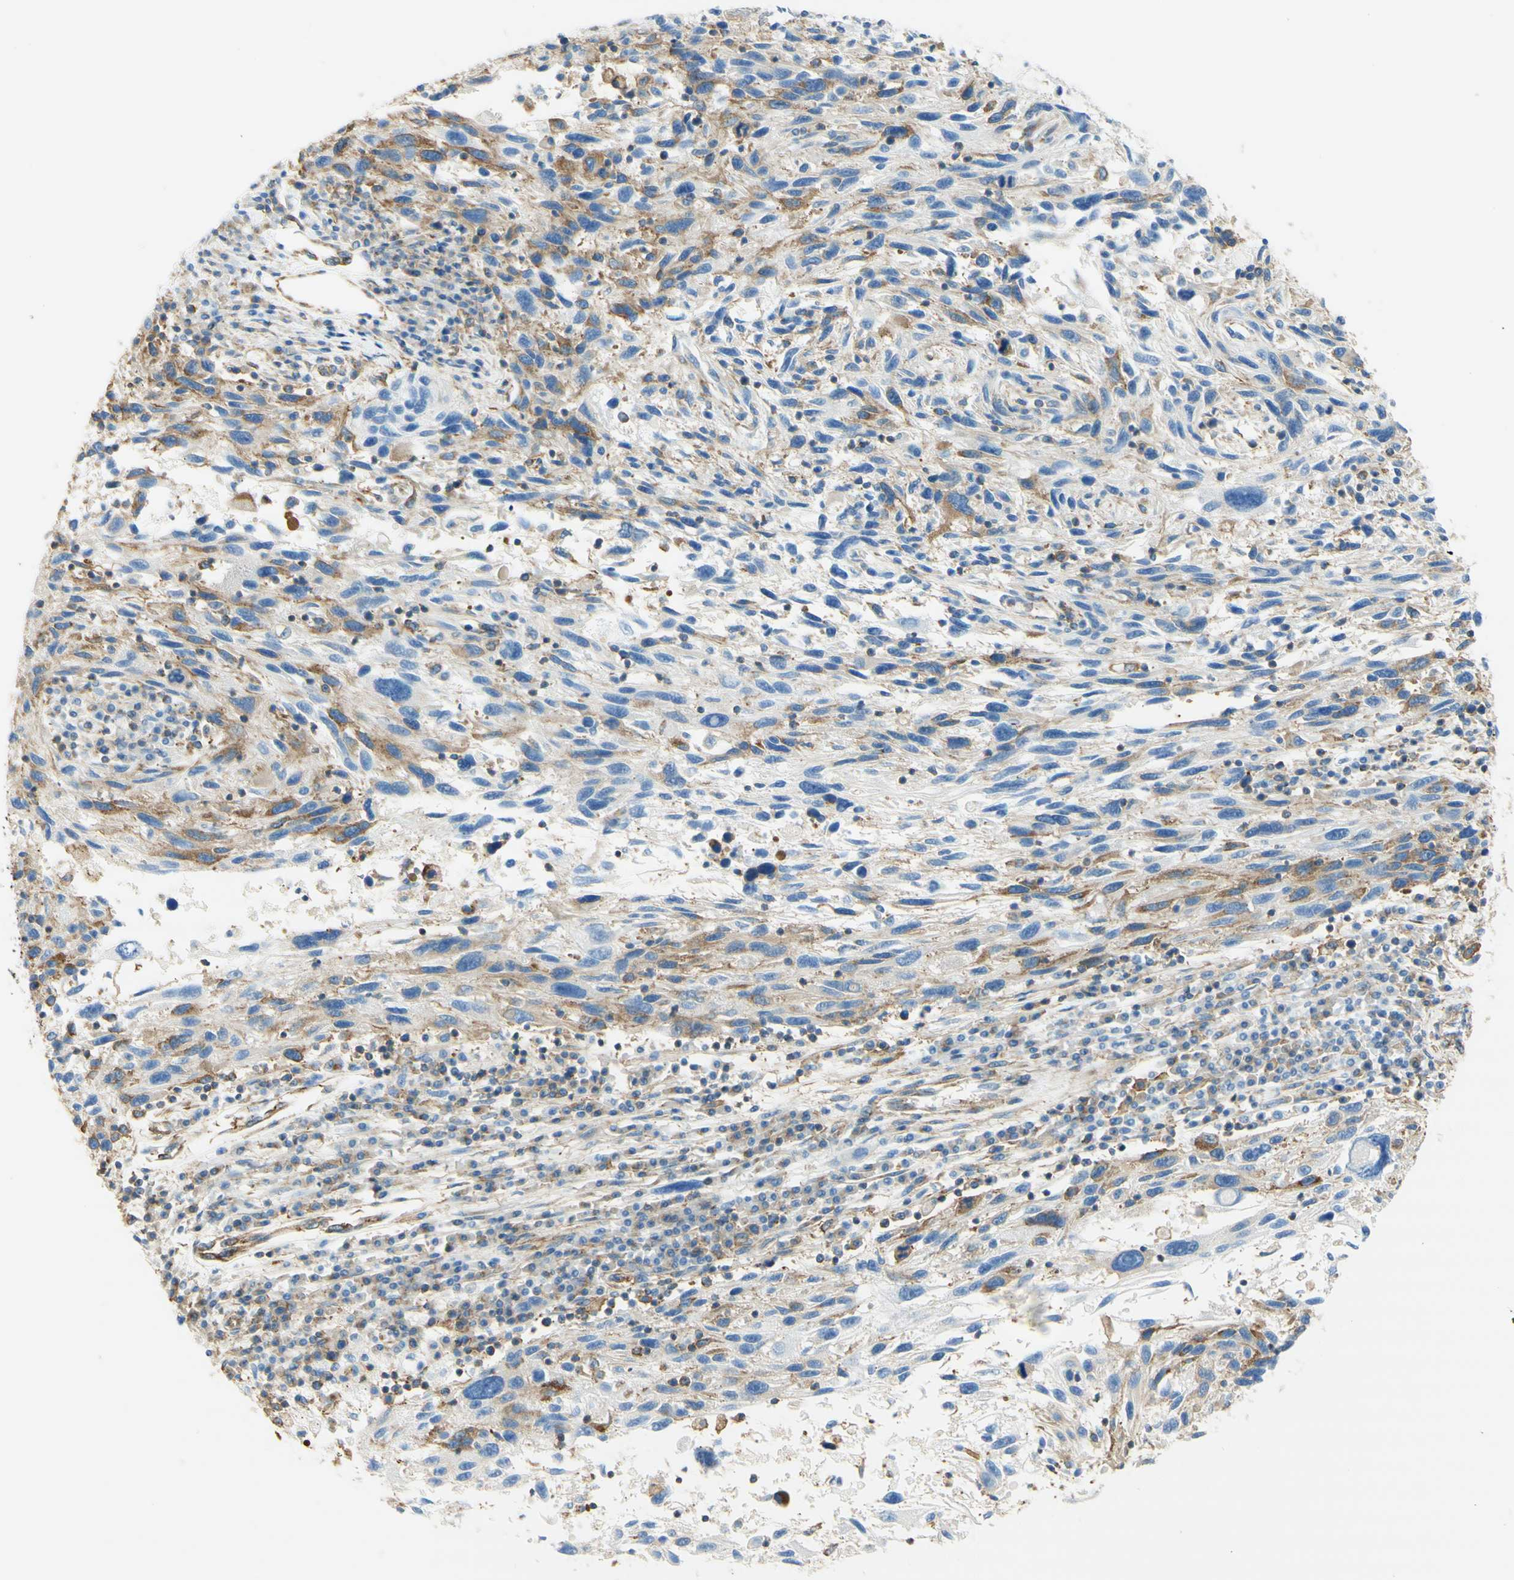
{"staining": {"intensity": "moderate", "quantity": "25%-75%", "location": "cytoplasmic/membranous"}, "tissue": "melanoma", "cell_type": "Tumor cells", "image_type": "cancer", "snomed": [{"axis": "morphology", "description": "Malignant melanoma, NOS"}, {"axis": "topography", "description": "Skin"}], "caption": "Melanoma stained with DAB (3,3'-diaminobenzidine) immunohistochemistry (IHC) reveals medium levels of moderate cytoplasmic/membranous positivity in approximately 25%-75% of tumor cells.", "gene": "CLTC", "patient": {"sex": "male", "age": 53}}